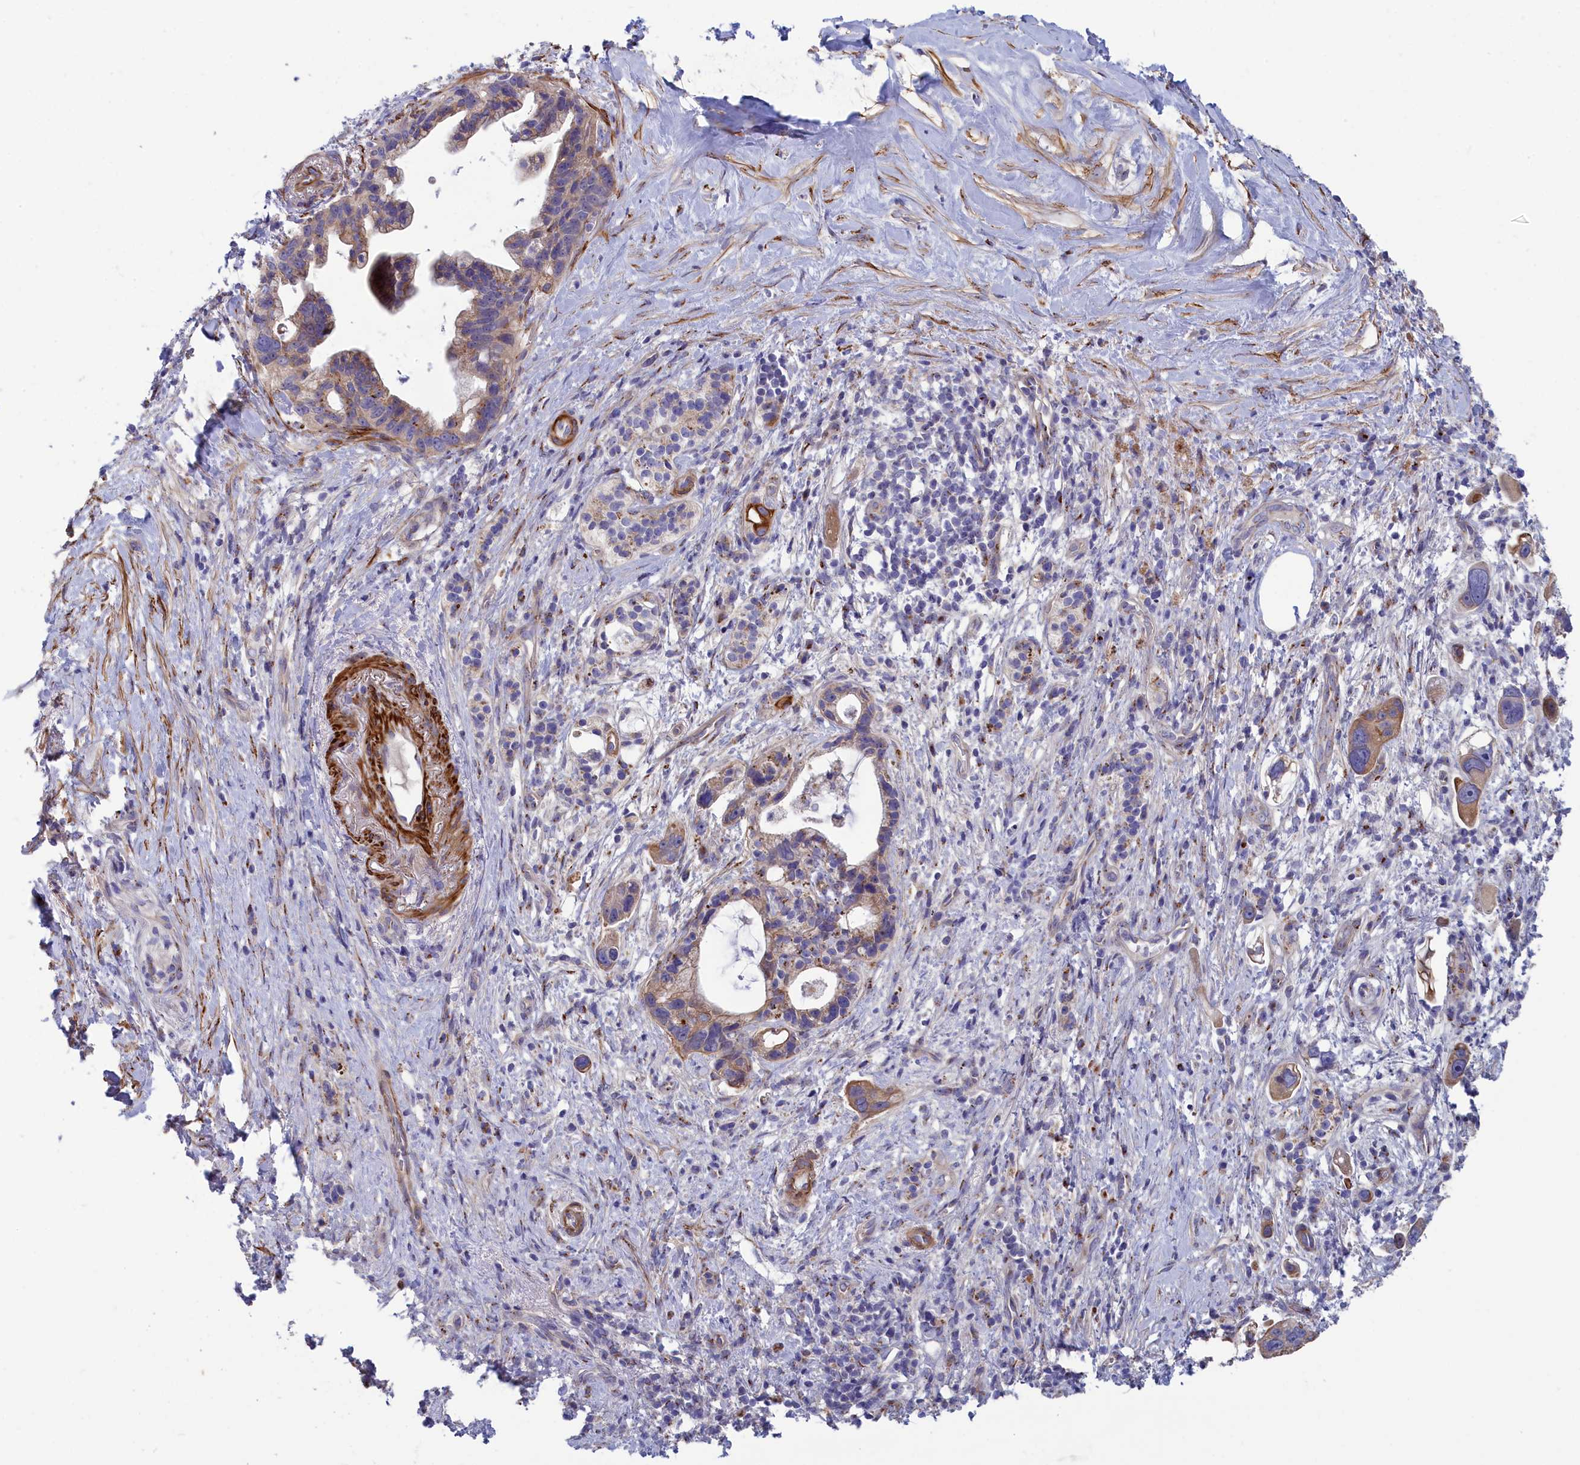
{"staining": {"intensity": "moderate", "quantity": "25%-75%", "location": "cytoplasmic/membranous"}, "tissue": "pancreatic cancer", "cell_type": "Tumor cells", "image_type": "cancer", "snomed": [{"axis": "morphology", "description": "Adenocarcinoma, NOS"}, {"axis": "topography", "description": "Pancreas"}], "caption": "Protein analysis of adenocarcinoma (pancreatic) tissue shows moderate cytoplasmic/membranous positivity in about 25%-75% of tumor cells.", "gene": "TUBGCP4", "patient": {"sex": "female", "age": 83}}